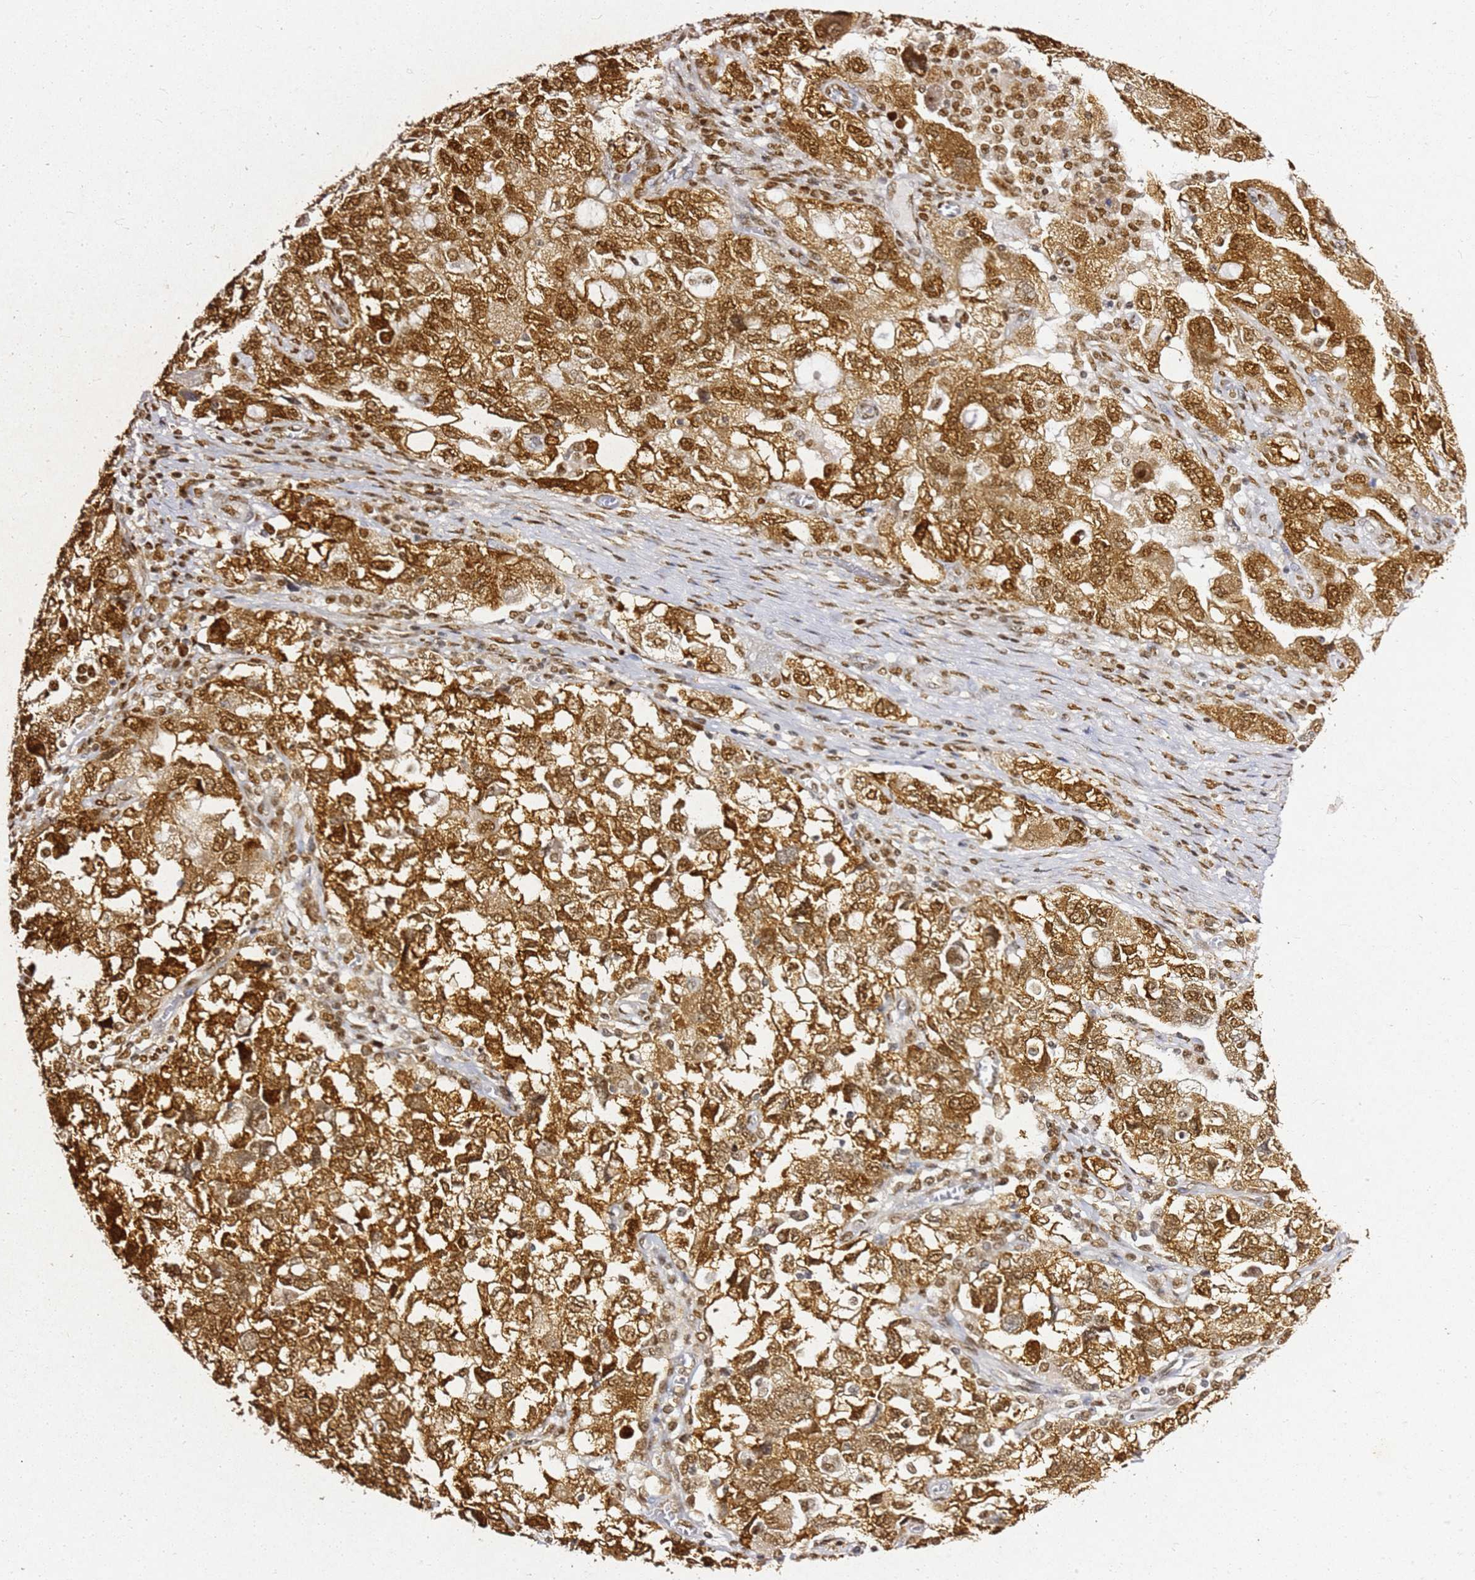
{"staining": {"intensity": "moderate", "quantity": ">75%", "location": "cytoplasmic/membranous,nuclear"}, "tissue": "ovarian cancer", "cell_type": "Tumor cells", "image_type": "cancer", "snomed": [{"axis": "morphology", "description": "Carcinoma, NOS"}, {"axis": "morphology", "description": "Cystadenocarcinoma, serous, NOS"}, {"axis": "topography", "description": "Ovary"}], "caption": "Human serous cystadenocarcinoma (ovarian) stained for a protein (brown) reveals moderate cytoplasmic/membranous and nuclear positive expression in about >75% of tumor cells.", "gene": "APEX1", "patient": {"sex": "female", "age": 69}}